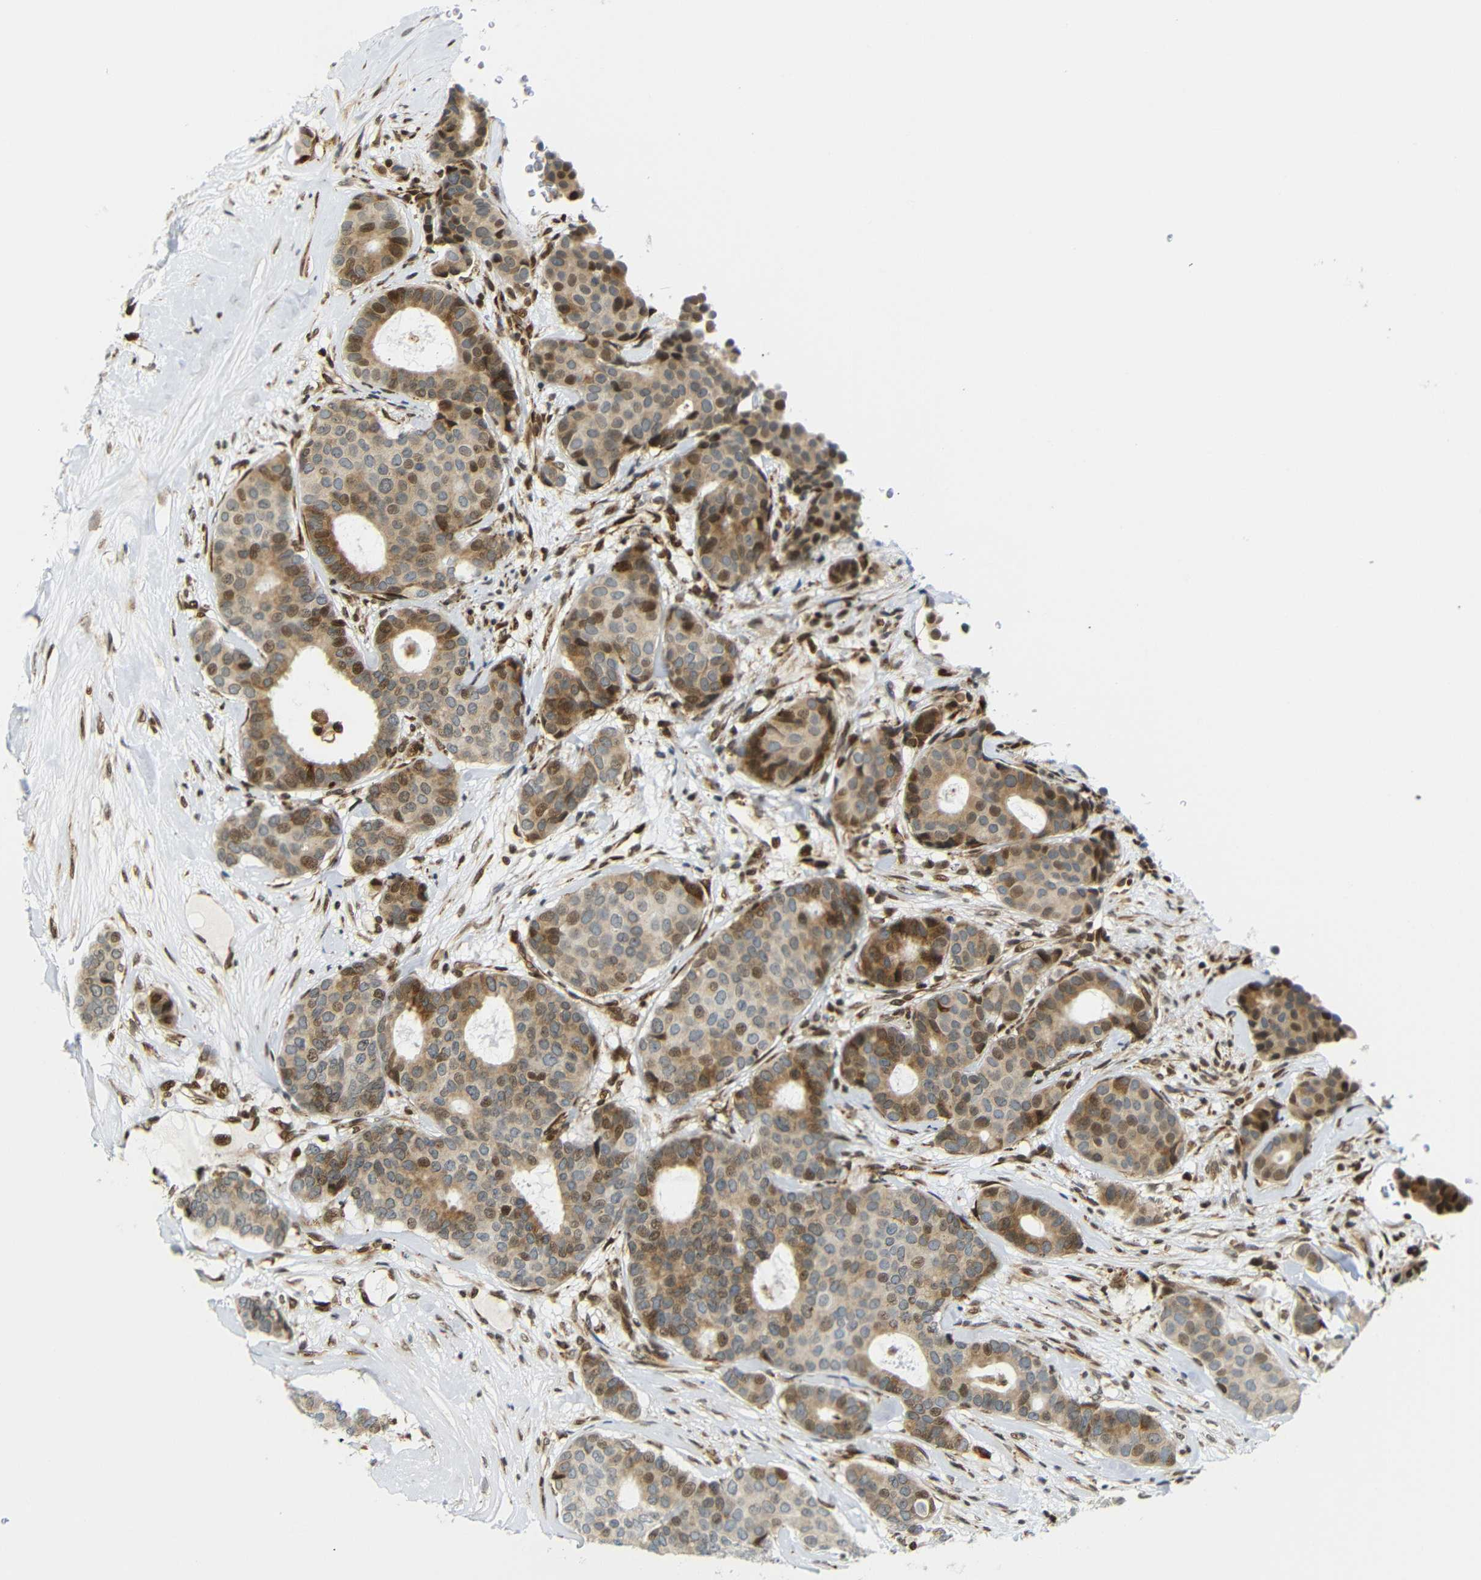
{"staining": {"intensity": "moderate", "quantity": ">75%", "location": "cytoplasmic/membranous,nuclear"}, "tissue": "breast cancer", "cell_type": "Tumor cells", "image_type": "cancer", "snomed": [{"axis": "morphology", "description": "Duct carcinoma"}, {"axis": "topography", "description": "Breast"}], "caption": "A photomicrograph of breast cancer stained for a protein shows moderate cytoplasmic/membranous and nuclear brown staining in tumor cells. The staining was performed using DAB to visualize the protein expression in brown, while the nuclei were stained in blue with hematoxylin (Magnification: 20x).", "gene": "SPCS2", "patient": {"sex": "female", "age": 75}}